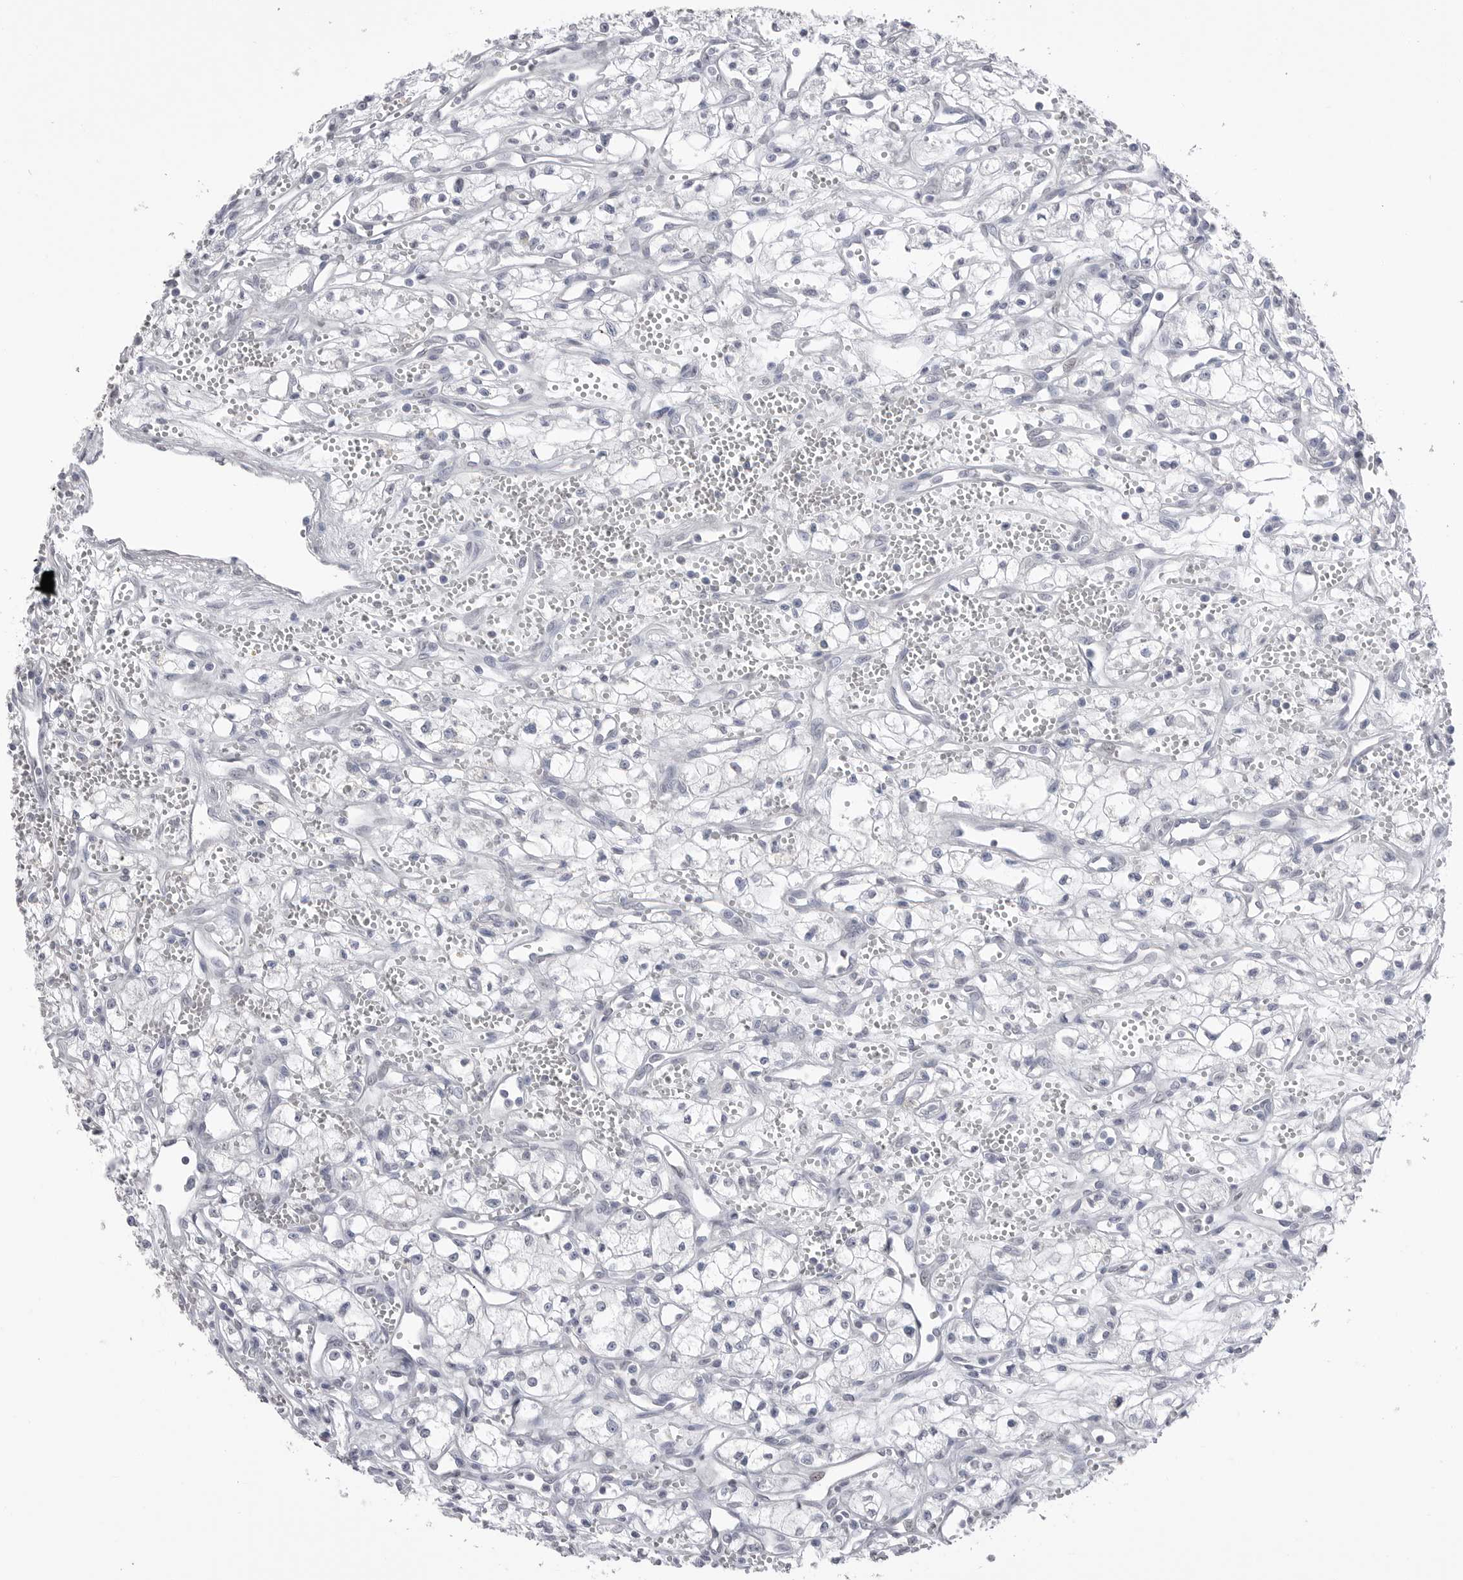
{"staining": {"intensity": "negative", "quantity": "none", "location": "none"}, "tissue": "renal cancer", "cell_type": "Tumor cells", "image_type": "cancer", "snomed": [{"axis": "morphology", "description": "Adenocarcinoma, NOS"}, {"axis": "topography", "description": "Kidney"}], "caption": "Immunohistochemistry (IHC) of human renal cancer exhibits no staining in tumor cells.", "gene": "ICAM5", "patient": {"sex": "male", "age": 59}}